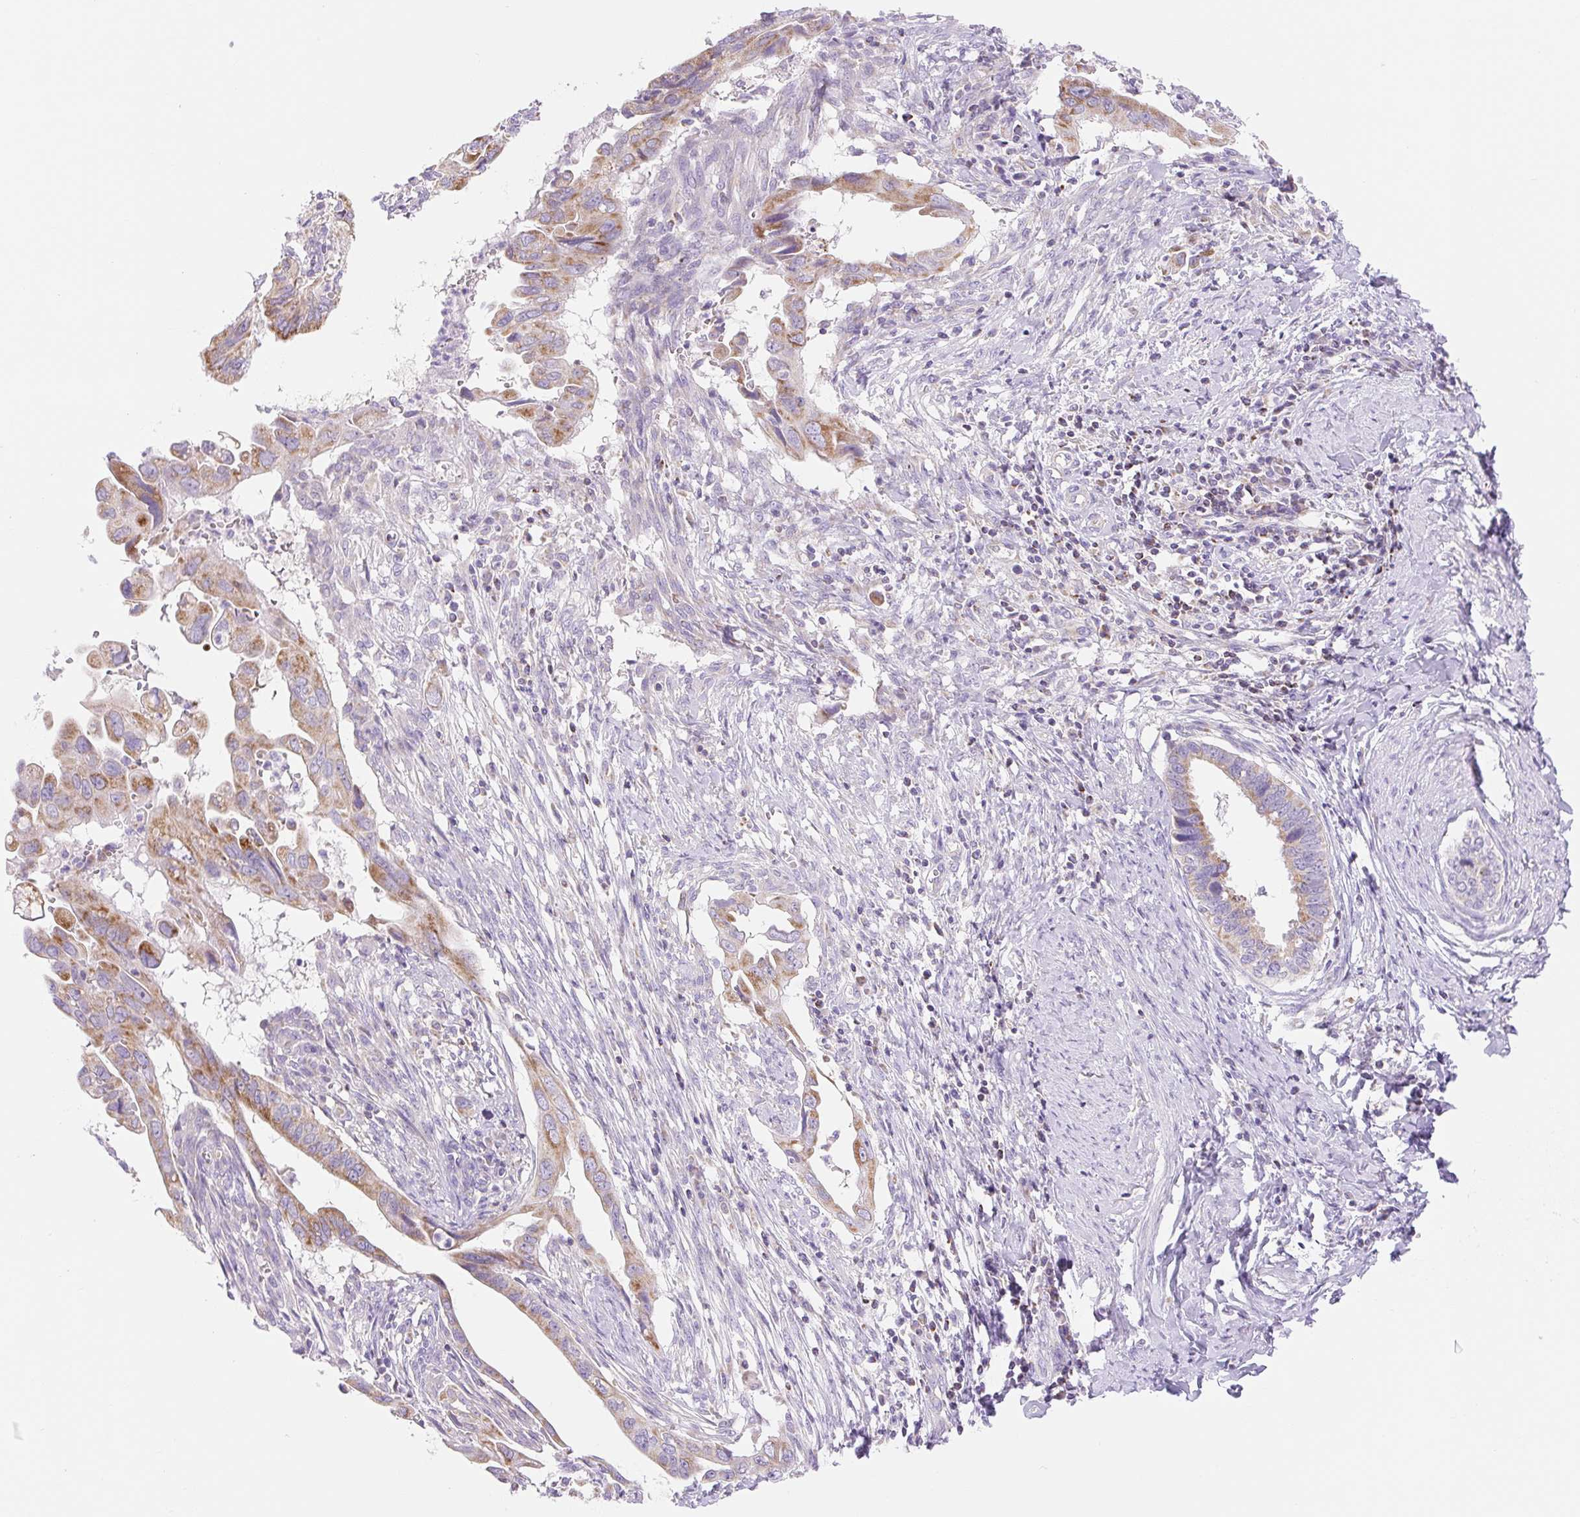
{"staining": {"intensity": "moderate", "quantity": ">75%", "location": "cytoplasmic/membranous"}, "tissue": "cervical cancer", "cell_type": "Tumor cells", "image_type": "cancer", "snomed": [{"axis": "morphology", "description": "Adenocarcinoma, NOS"}, {"axis": "topography", "description": "Cervix"}], "caption": "IHC of human cervical cancer exhibits medium levels of moderate cytoplasmic/membranous positivity in about >75% of tumor cells. The protein of interest is shown in brown color, while the nuclei are stained blue.", "gene": "FOCAD", "patient": {"sex": "female", "age": 42}}